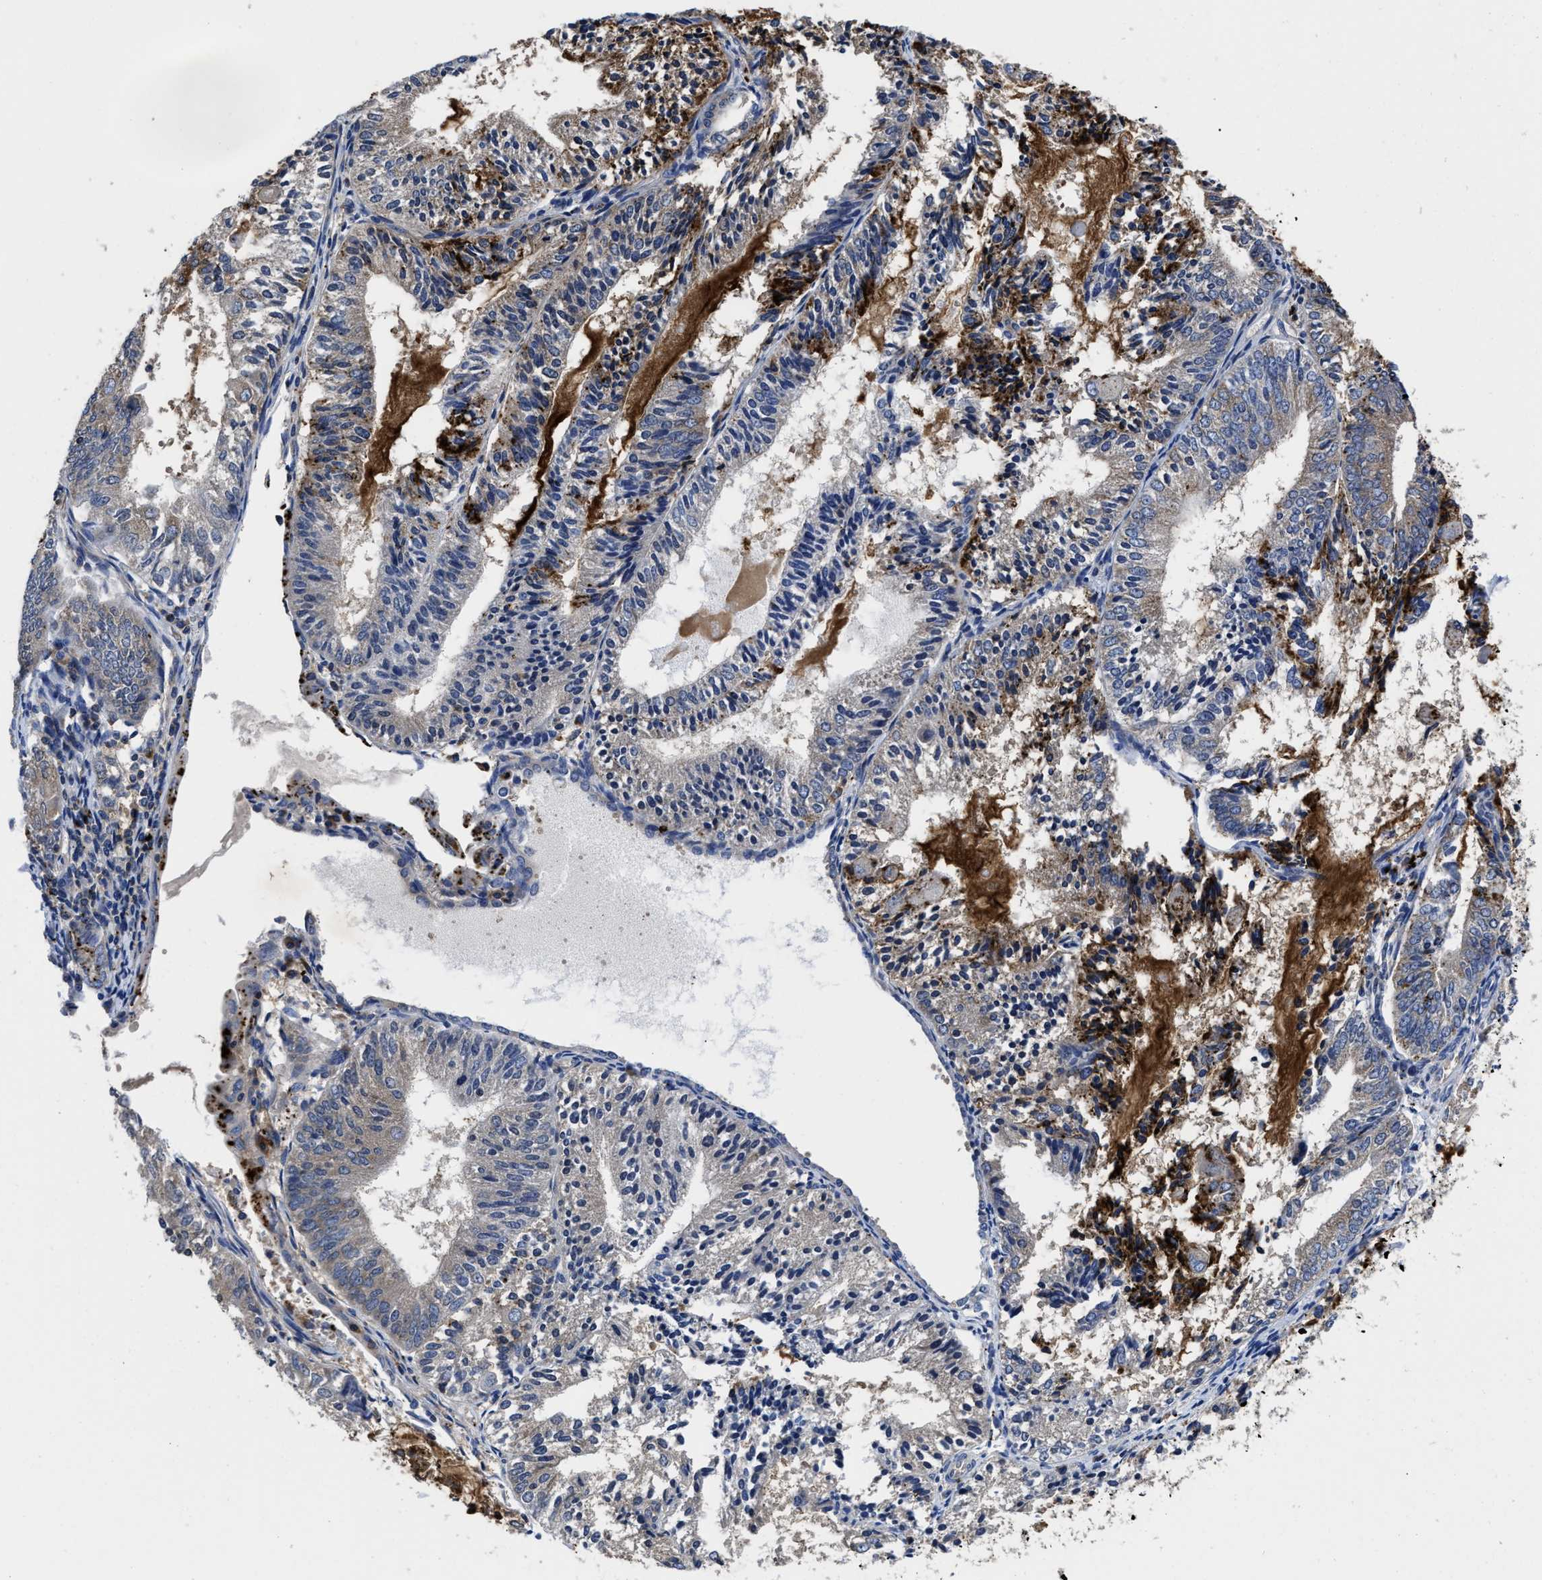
{"staining": {"intensity": "negative", "quantity": "none", "location": "none"}, "tissue": "endometrial cancer", "cell_type": "Tumor cells", "image_type": "cancer", "snomed": [{"axis": "morphology", "description": "Adenocarcinoma, NOS"}, {"axis": "topography", "description": "Endometrium"}], "caption": "IHC micrograph of neoplastic tissue: human endometrial adenocarcinoma stained with DAB (3,3'-diaminobenzidine) exhibits no significant protein staining in tumor cells. Nuclei are stained in blue.", "gene": "YARS1", "patient": {"sex": "female", "age": 81}}